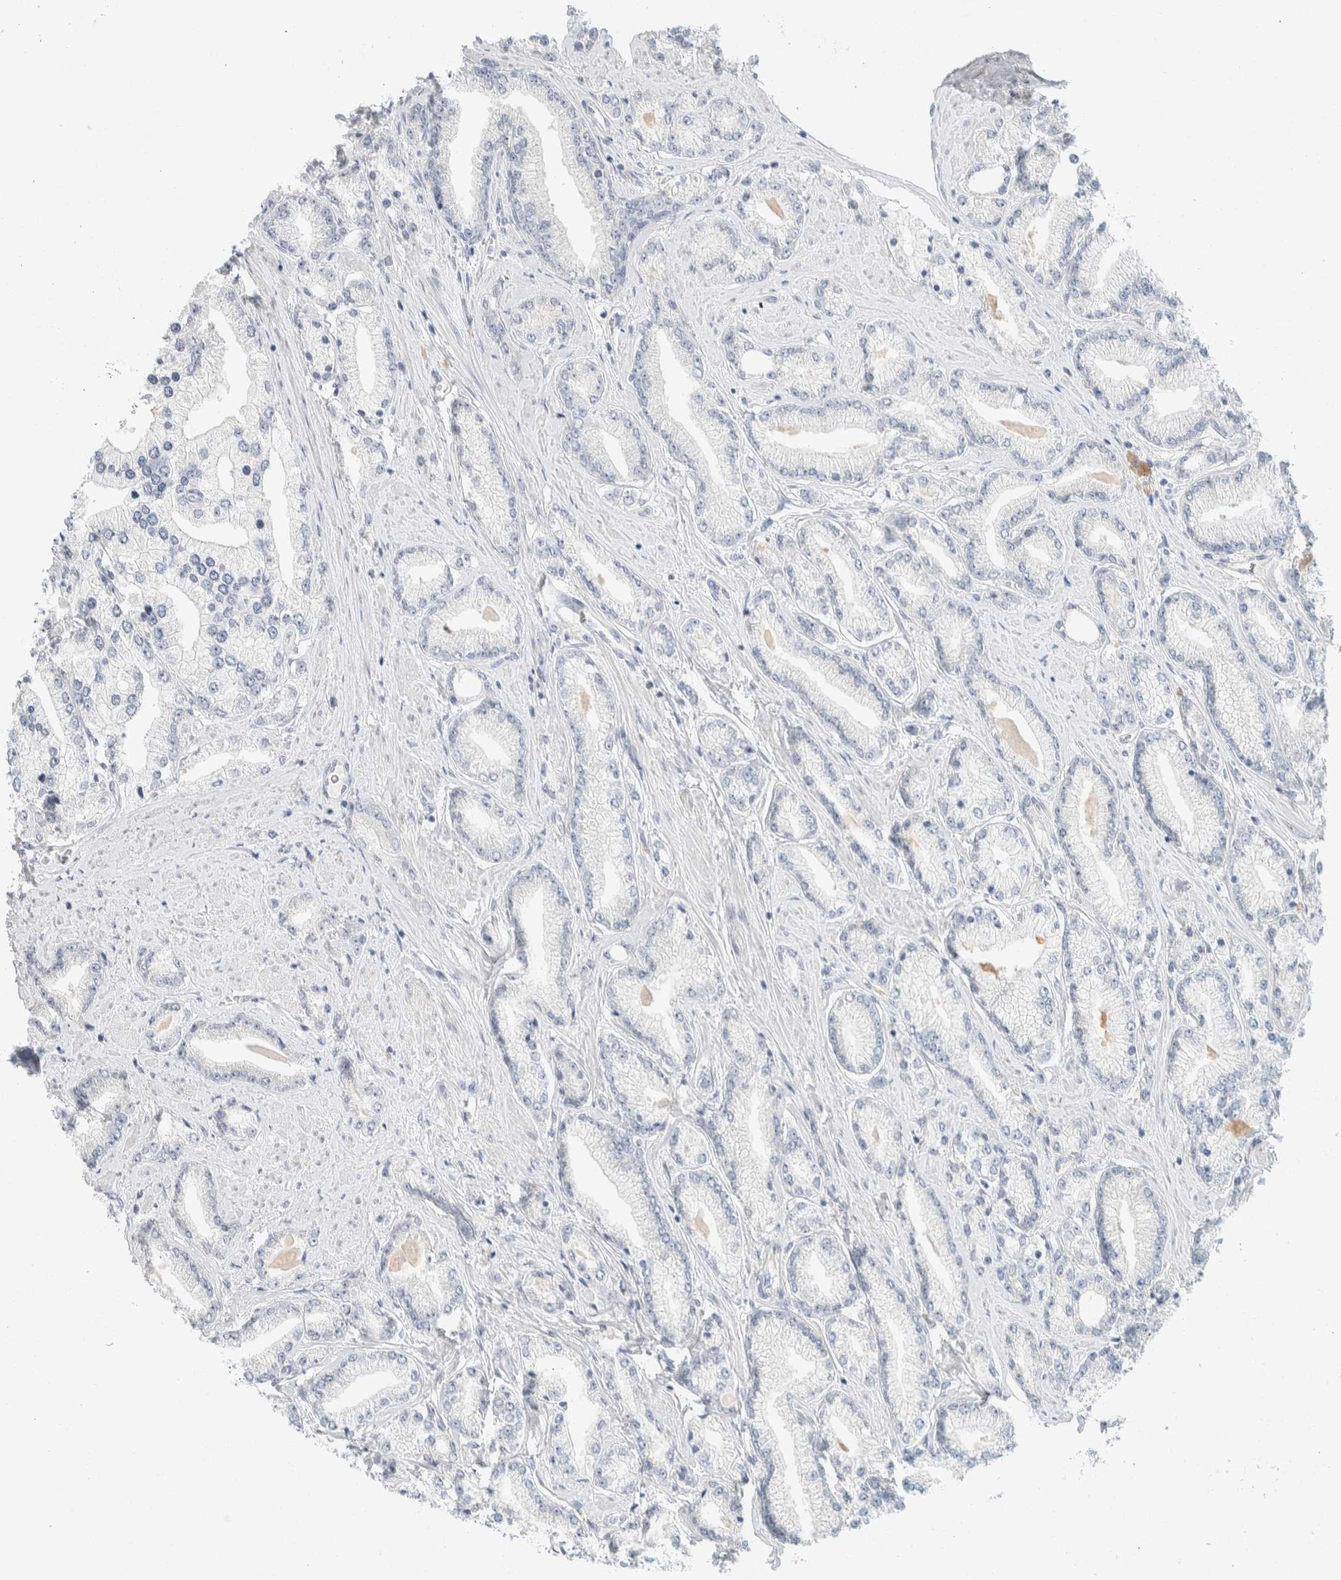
{"staining": {"intensity": "negative", "quantity": "none", "location": "none"}, "tissue": "prostate cancer", "cell_type": "Tumor cells", "image_type": "cancer", "snomed": [{"axis": "morphology", "description": "Adenocarcinoma, Low grade"}, {"axis": "topography", "description": "Prostate"}], "caption": "DAB (3,3'-diaminobenzidine) immunohistochemical staining of adenocarcinoma (low-grade) (prostate) shows no significant expression in tumor cells. (Immunohistochemistry, brightfield microscopy, high magnification).", "gene": "ALOX12B", "patient": {"sex": "male", "age": 62}}